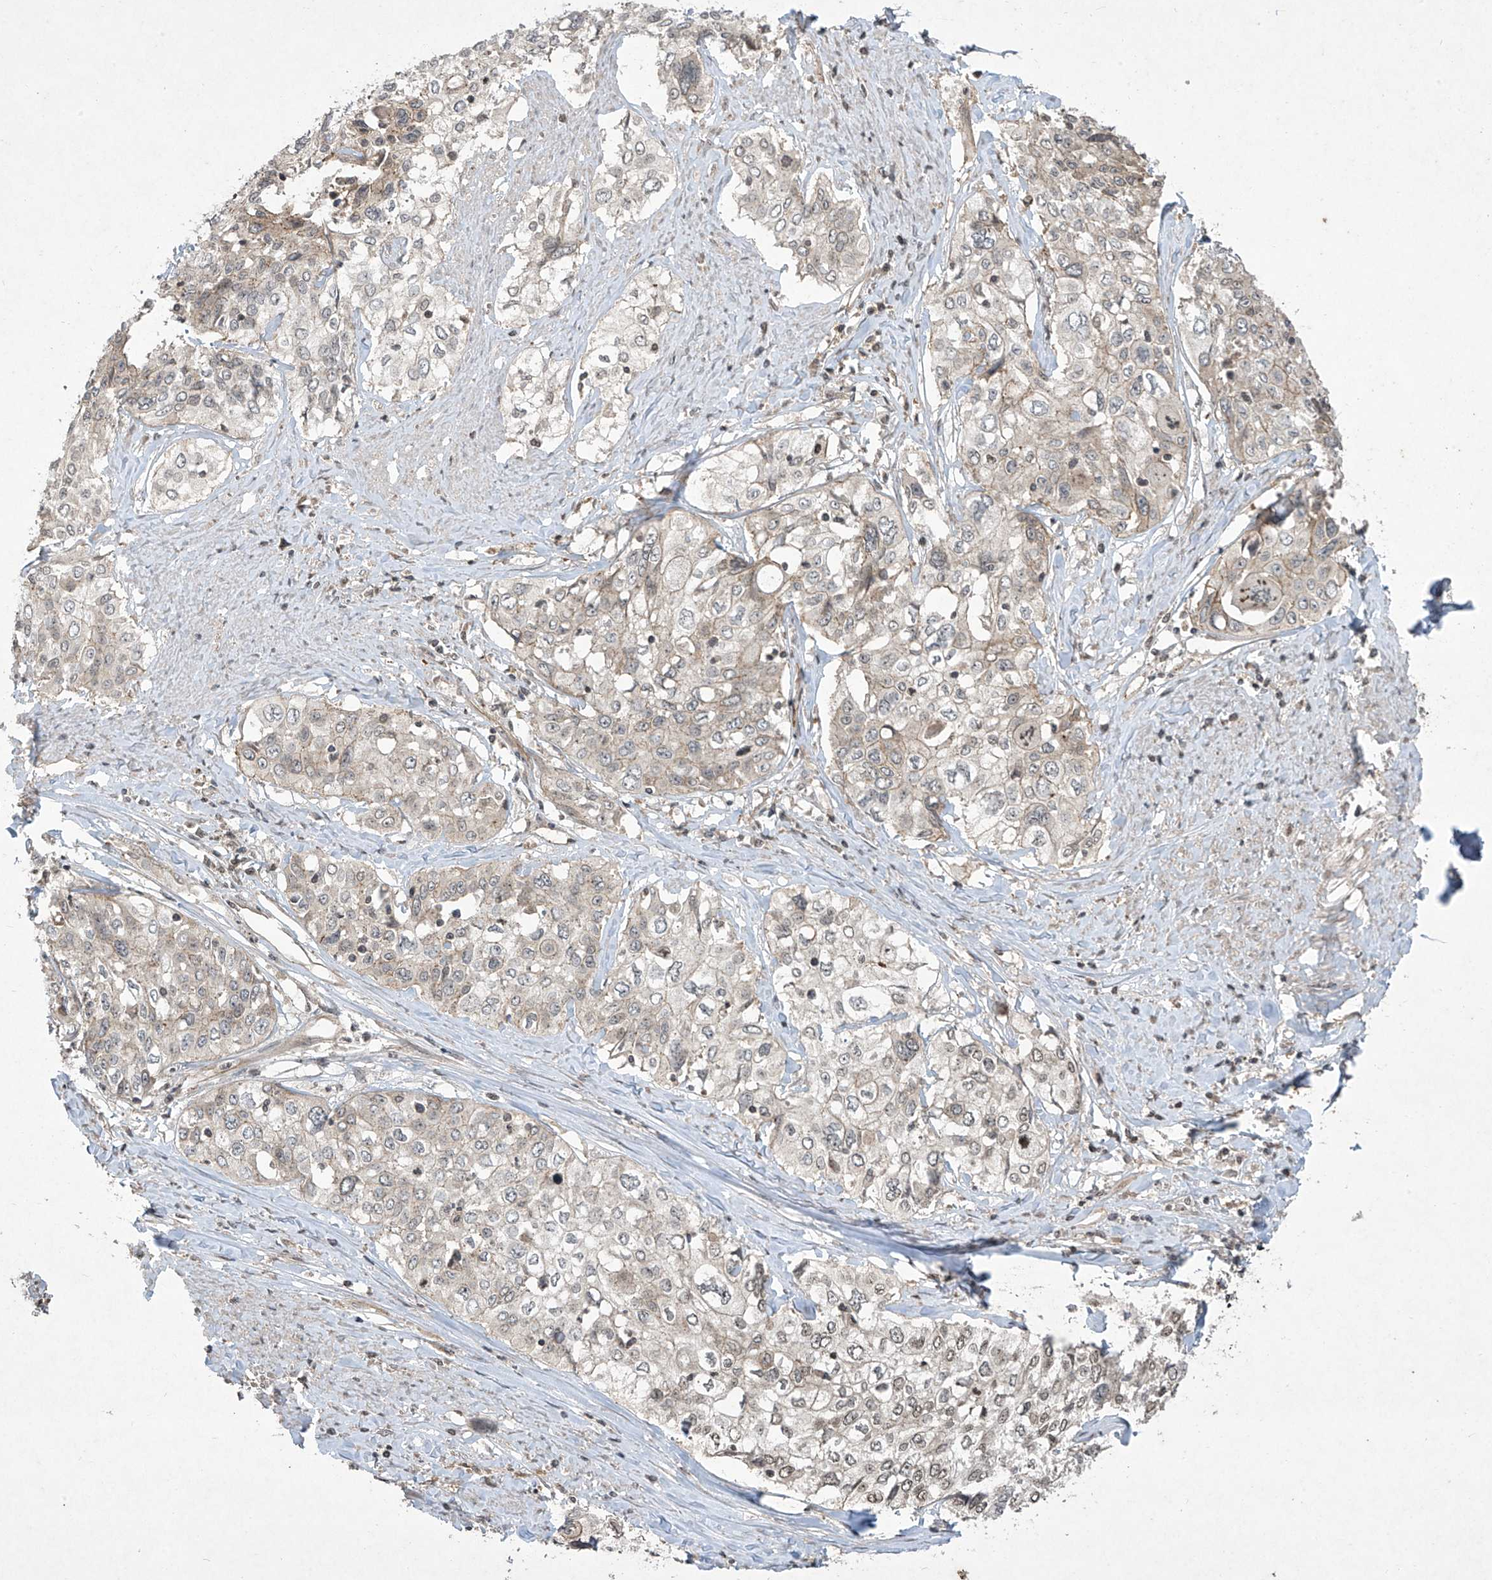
{"staining": {"intensity": "weak", "quantity": "<25%", "location": "cytoplasmic/membranous"}, "tissue": "cervical cancer", "cell_type": "Tumor cells", "image_type": "cancer", "snomed": [{"axis": "morphology", "description": "Squamous cell carcinoma, NOS"}, {"axis": "topography", "description": "Cervix"}], "caption": "Squamous cell carcinoma (cervical) was stained to show a protein in brown. There is no significant expression in tumor cells. Brightfield microscopy of immunohistochemistry (IHC) stained with DAB (3,3'-diaminobenzidine) (brown) and hematoxylin (blue), captured at high magnification.", "gene": "MATN2", "patient": {"sex": "female", "age": 31}}